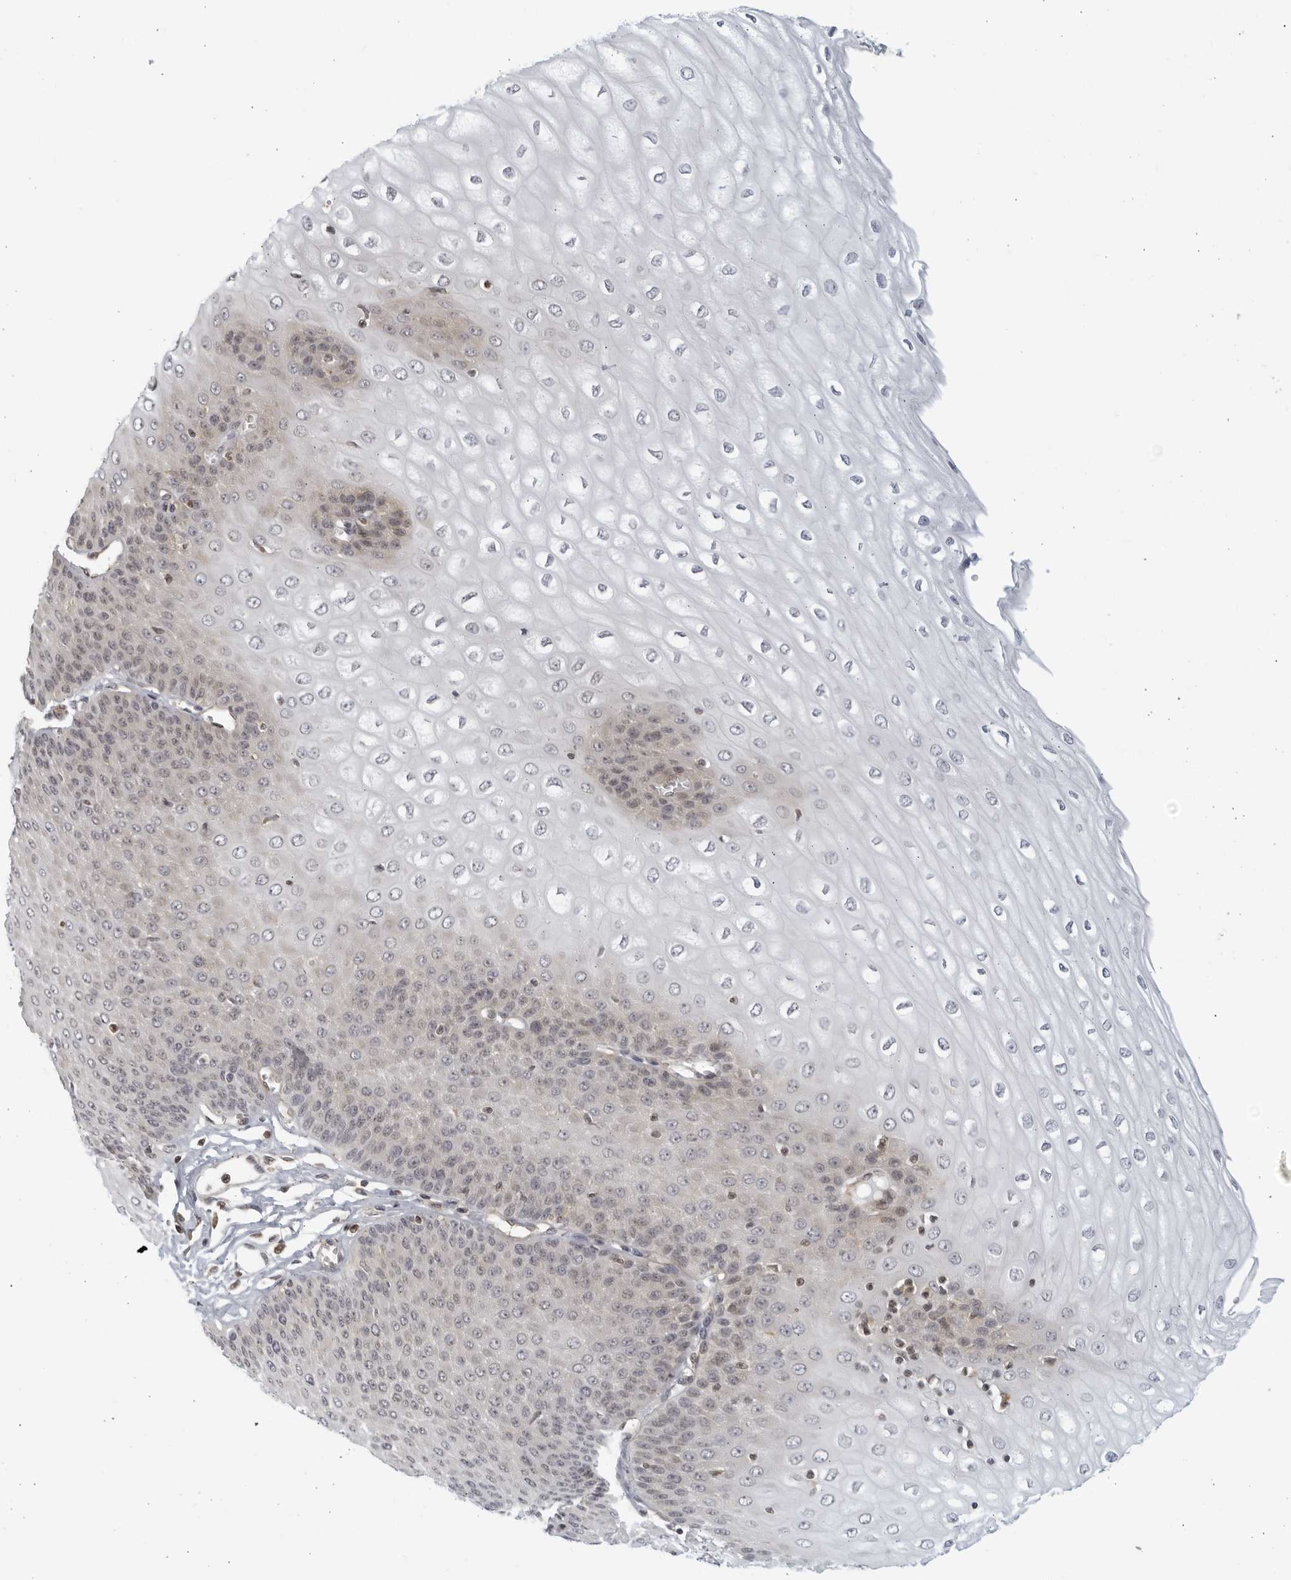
{"staining": {"intensity": "weak", "quantity": "25%-75%", "location": "nuclear"}, "tissue": "esophagus", "cell_type": "Squamous epithelial cells", "image_type": "normal", "snomed": [{"axis": "morphology", "description": "Normal tissue, NOS"}, {"axis": "topography", "description": "Esophagus"}], "caption": "Immunohistochemistry (IHC) histopathology image of unremarkable esophagus: esophagus stained using immunohistochemistry demonstrates low levels of weak protein expression localized specifically in the nuclear of squamous epithelial cells, appearing as a nuclear brown color.", "gene": "SERTAD4", "patient": {"sex": "male", "age": 60}}